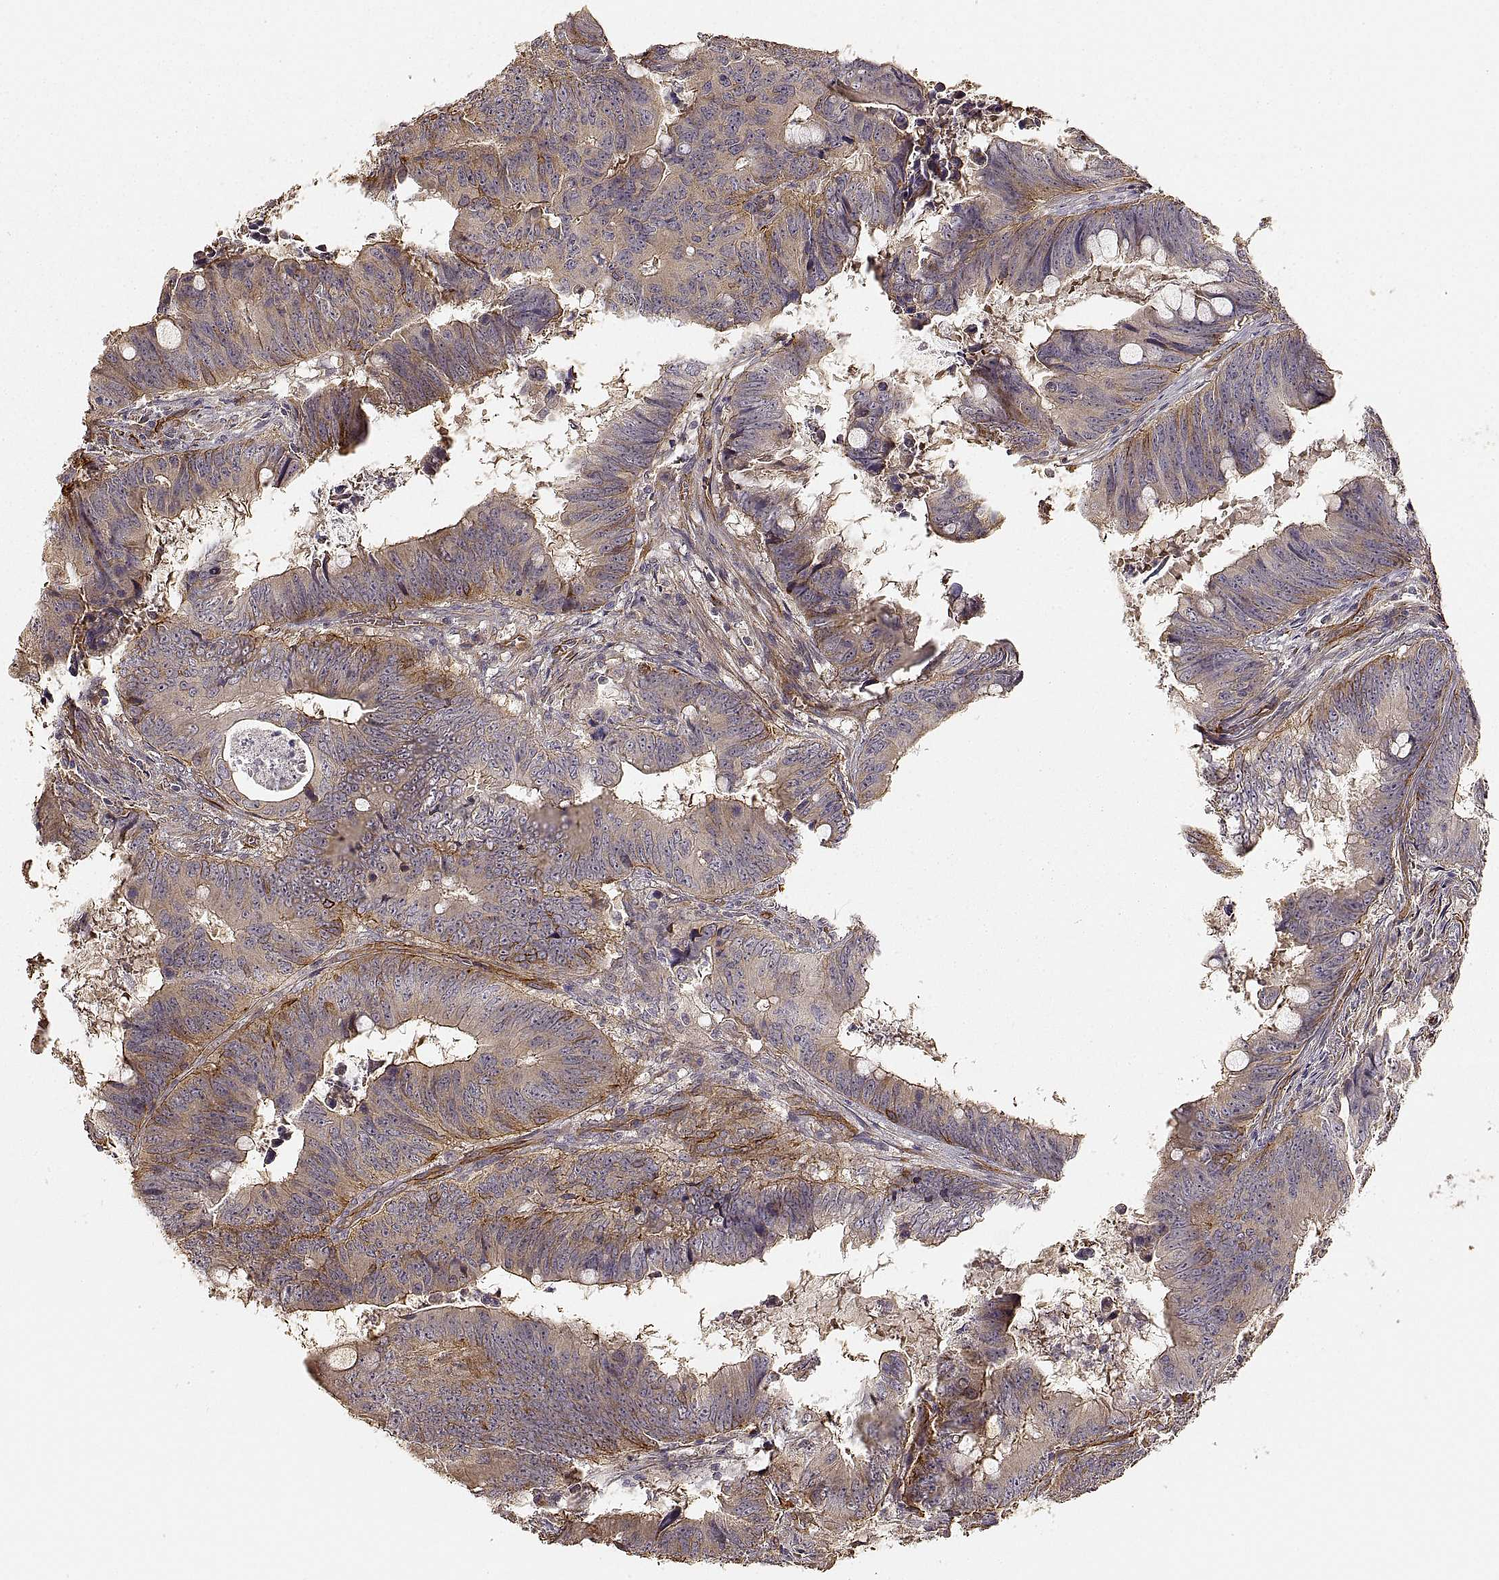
{"staining": {"intensity": "moderate", "quantity": "25%-75%", "location": "cytoplasmic/membranous"}, "tissue": "colorectal cancer", "cell_type": "Tumor cells", "image_type": "cancer", "snomed": [{"axis": "morphology", "description": "Adenocarcinoma, NOS"}, {"axis": "topography", "description": "Colon"}], "caption": "There is medium levels of moderate cytoplasmic/membranous expression in tumor cells of adenocarcinoma (colorectal), as demonstrated by immunohistochemical staining (brown color).", "gene": "LAMA4", "patient": {"sex": "female", "age": 82}}